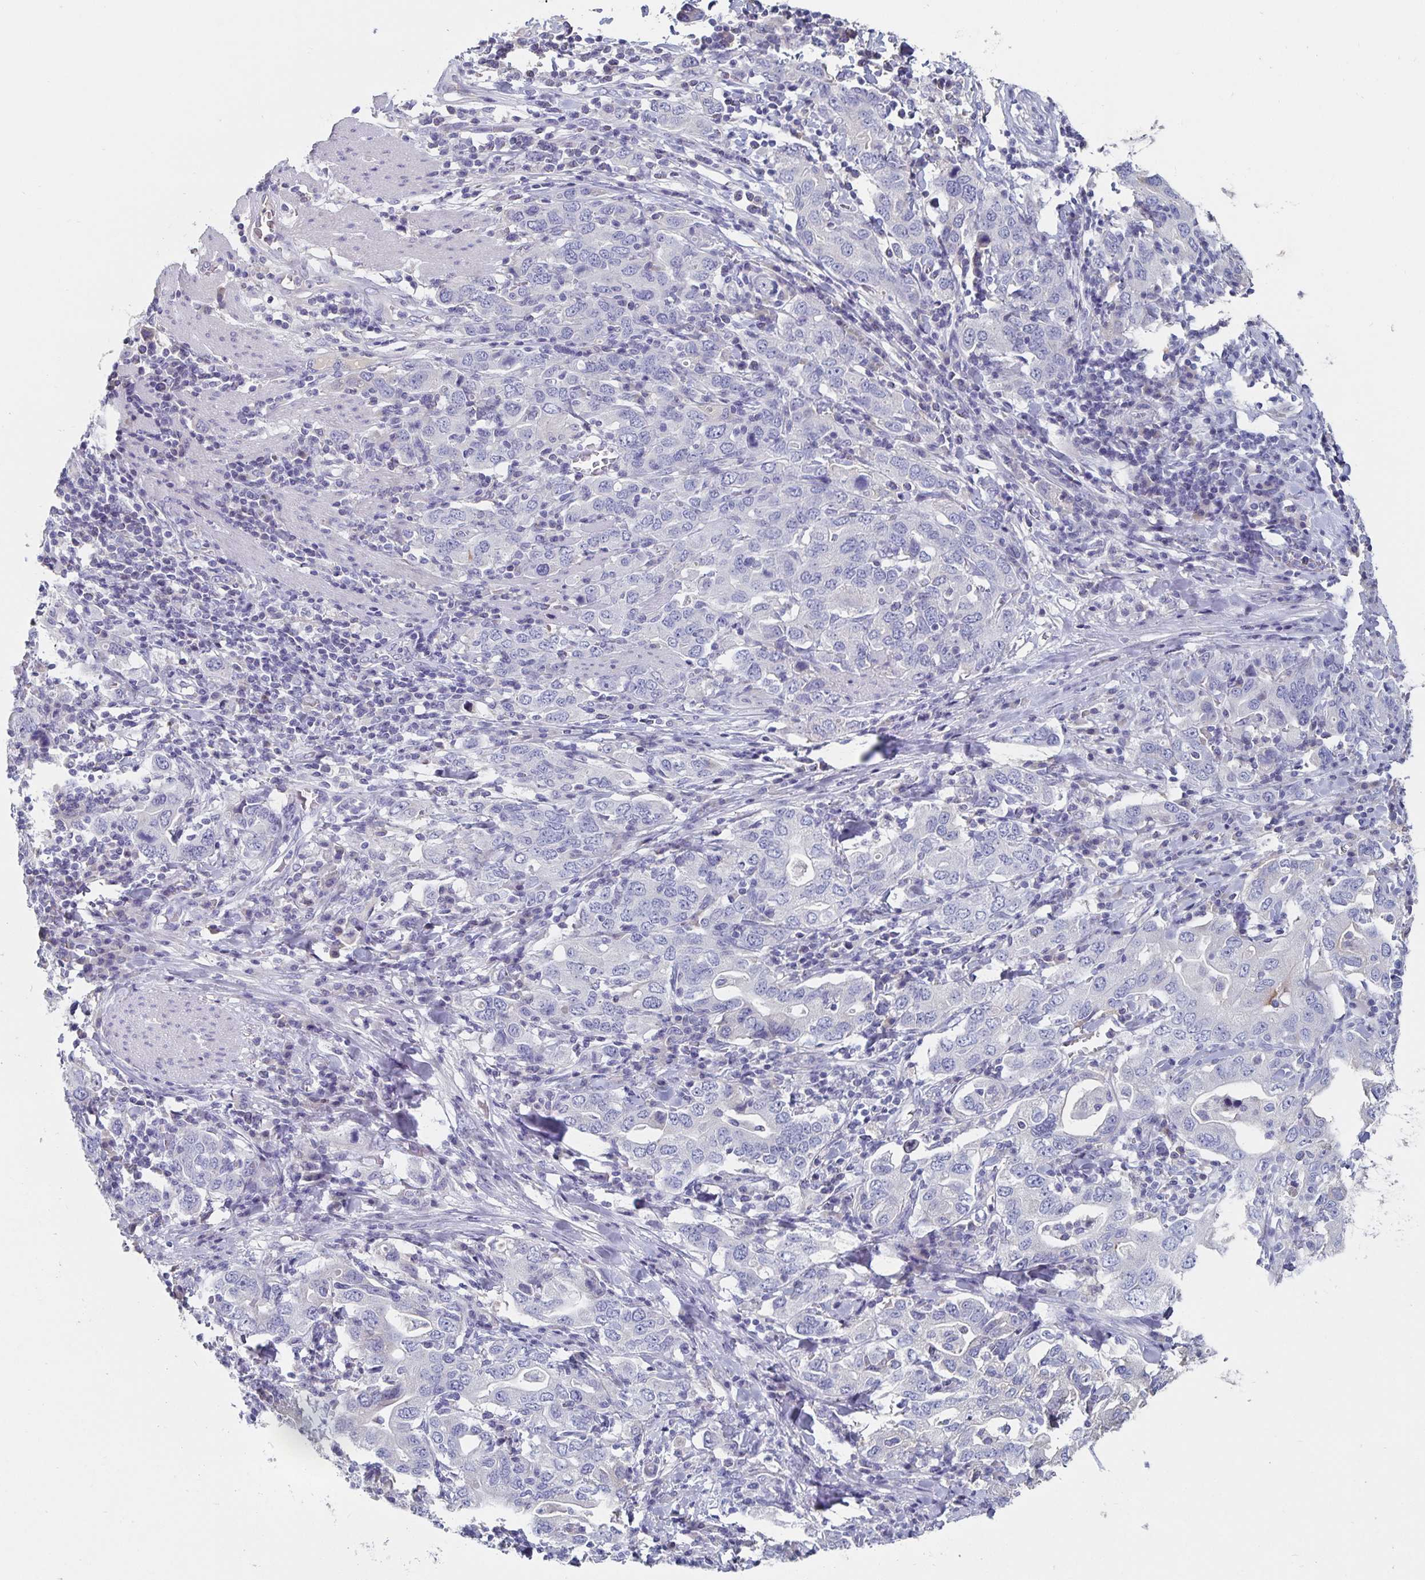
{"staining": {"intensity": "negative", "quantity": "none", "location": "none"}, "tissue": "stomach cancer", "cell_type": "Tumor cells", "image_type": "cancer", "snomed": [{"axis": "morphology", "description": "Adenocarcinoma, NOS"}, {"axis": "topography", "description": "Stomach, upper"}, {"axis": "topography", "description": "Stomach"}], "caption": "DAB (3,3'-diaminobenzidine) immunohistochemical staining of stomach cancer (adenocarcinoma) demonstrates no significant positivity in tumor cells.", "gene": "CFAP69", "patient": {"sex": "male", "age": 62}}